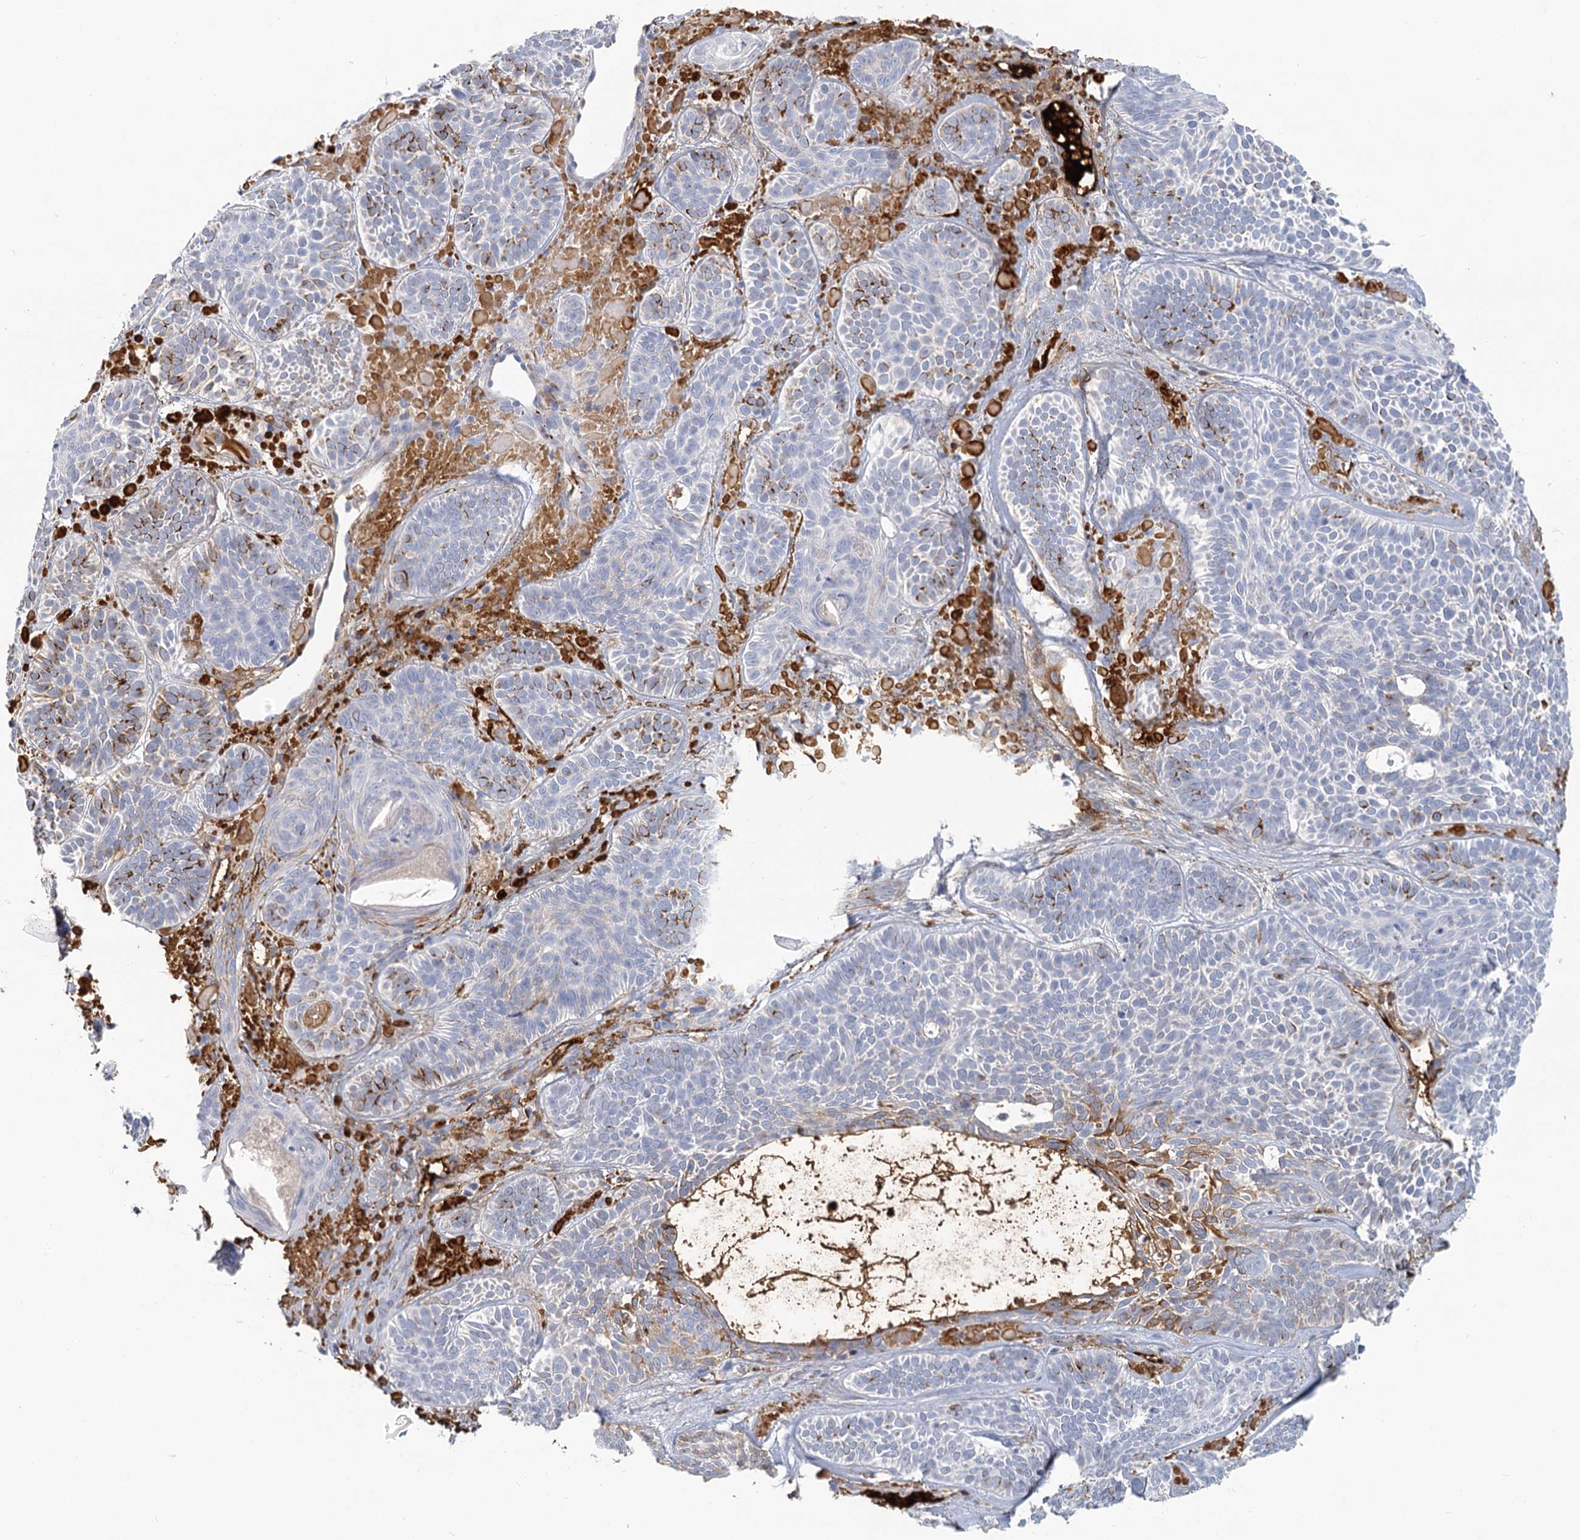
{"staining": {"intensity": "strong", "quantity": "25%-75%", "location": "cytoplasmic/membranous"}, "tissue": "skin cancer", "cell_type": "Tumor cells", "image_type": "cancer", "snomed": [{"axis": "morphology", "description": "Basal cell carcinoma"}, {"axis": "topography", "description": "Skin"}], "caption": "Basal cell carcinoma (skin) was stained to show a protein in brown. There is high levels of strong cytoplasmic/membranous positivity in about 25%-75% of tumor cells. (brown staining indicates protein expression, while blue staining denotes nuclei).", "gene": "CHGA", "patient": {"sex": "male", "age": 85}}